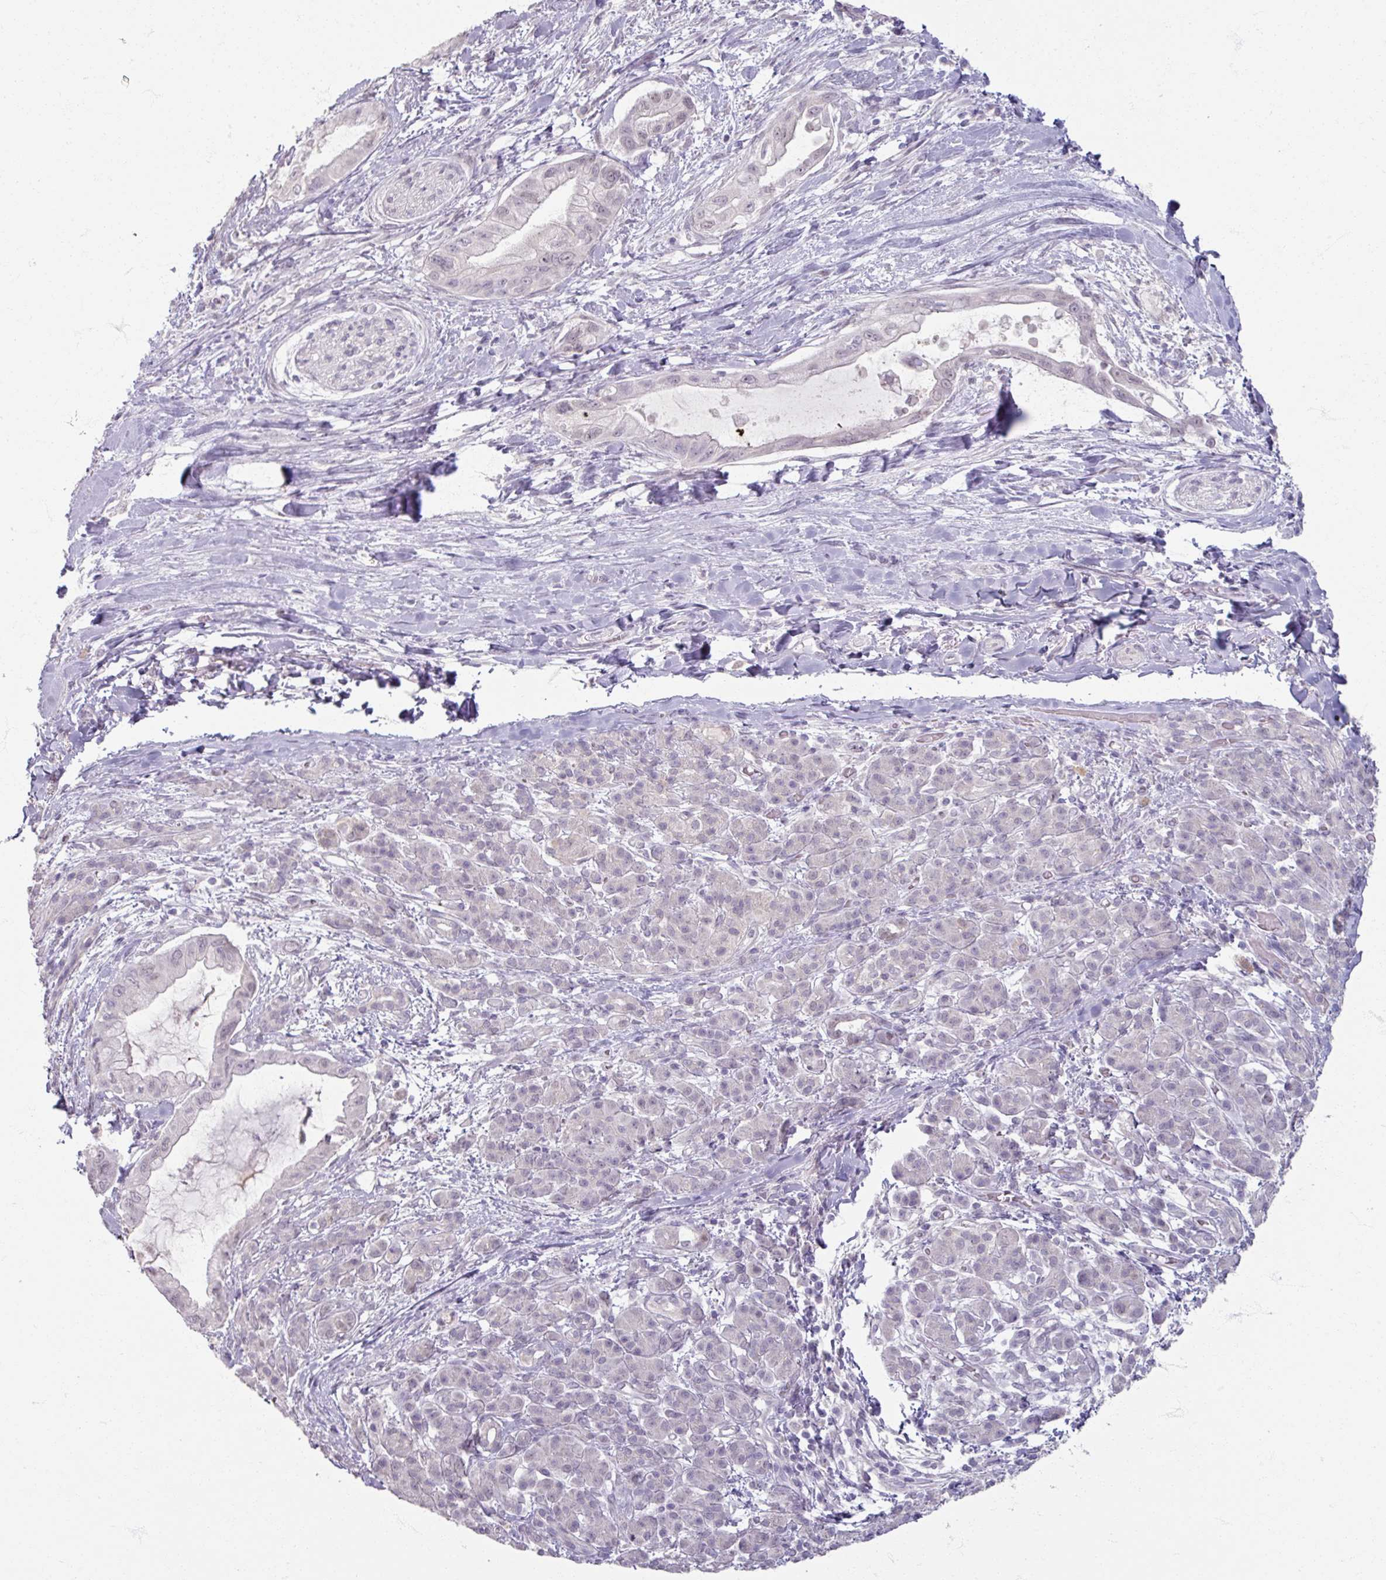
{"staining": {"intensity": "negative", "quantity": "none", "location": "none"}, "tissue": "pancreatic cancer", "cell_type": "Tumor cells", "image_type": "cancer", "snomed": [{"axis": "morphology", "description": "Adenocarcinoma, NOS"}, {"axis": "topography", "description": "Pancreas"}], "caption": "The micrograph demonstrates no significant expression in tumor cells of adenocarcinoma (pancreatic).", "gene": "SOX11", "patient": {"sex": "male", "age": 48}}